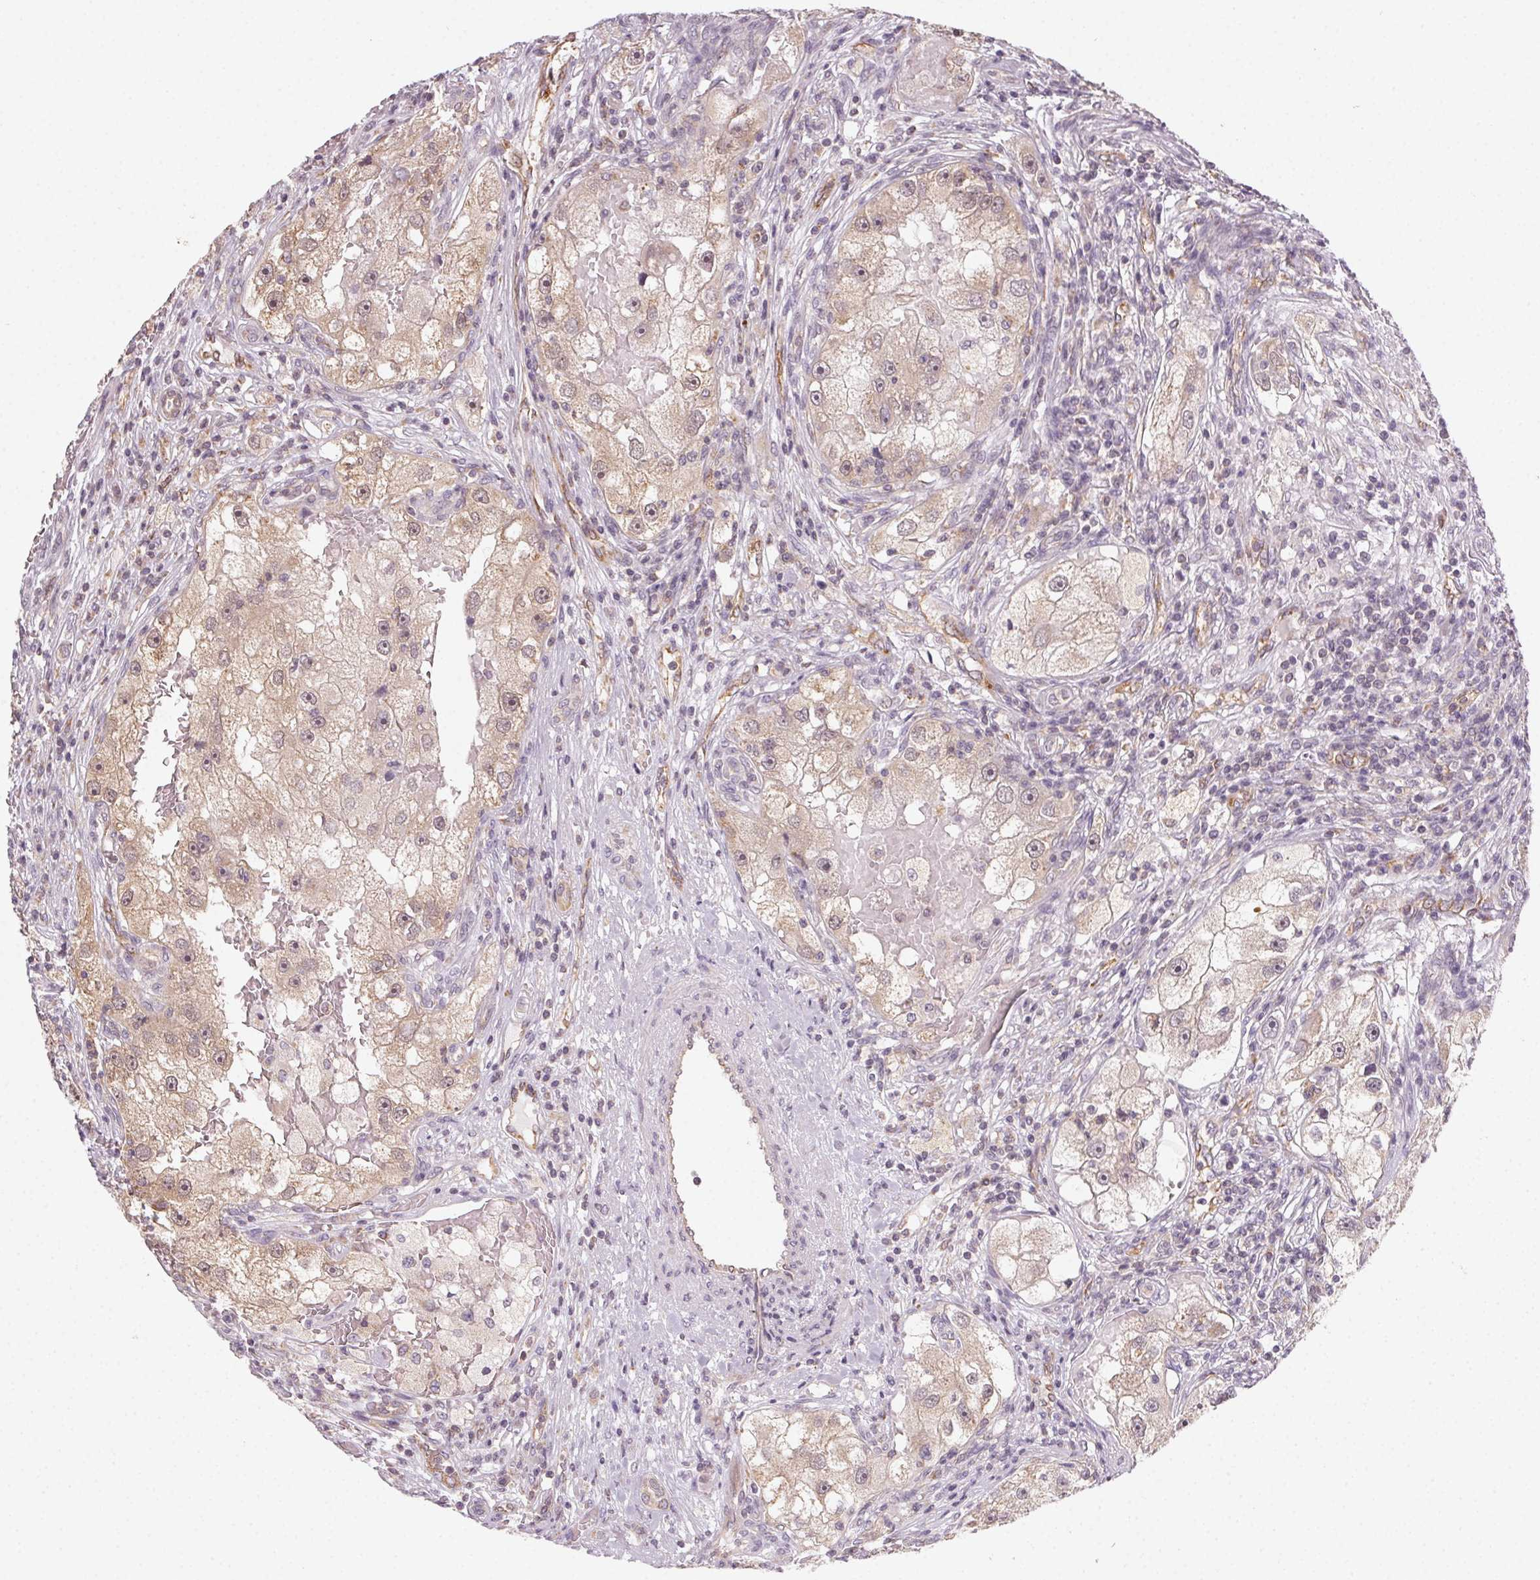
{"staining": {"intensity": "weak", "quantity": "25%-75%", "location": "cytoplasmic/membranous"}, "tissue": "renal cancer", "cell_type": "Tumor cells", "image_type": "cancer", "snomed": [{"axis": "morphology", "description": "Adenocarcinoma, NOS"}, {"axis": "topography", "description": "Kidney"}], "caption": "Weak cytoplasmic/membranous protein positivity is identified in about 25%-75% of tumor cells in renal cancer.", "gene": "NCOA4", "patient": {"sex": "male", "age": 63}}